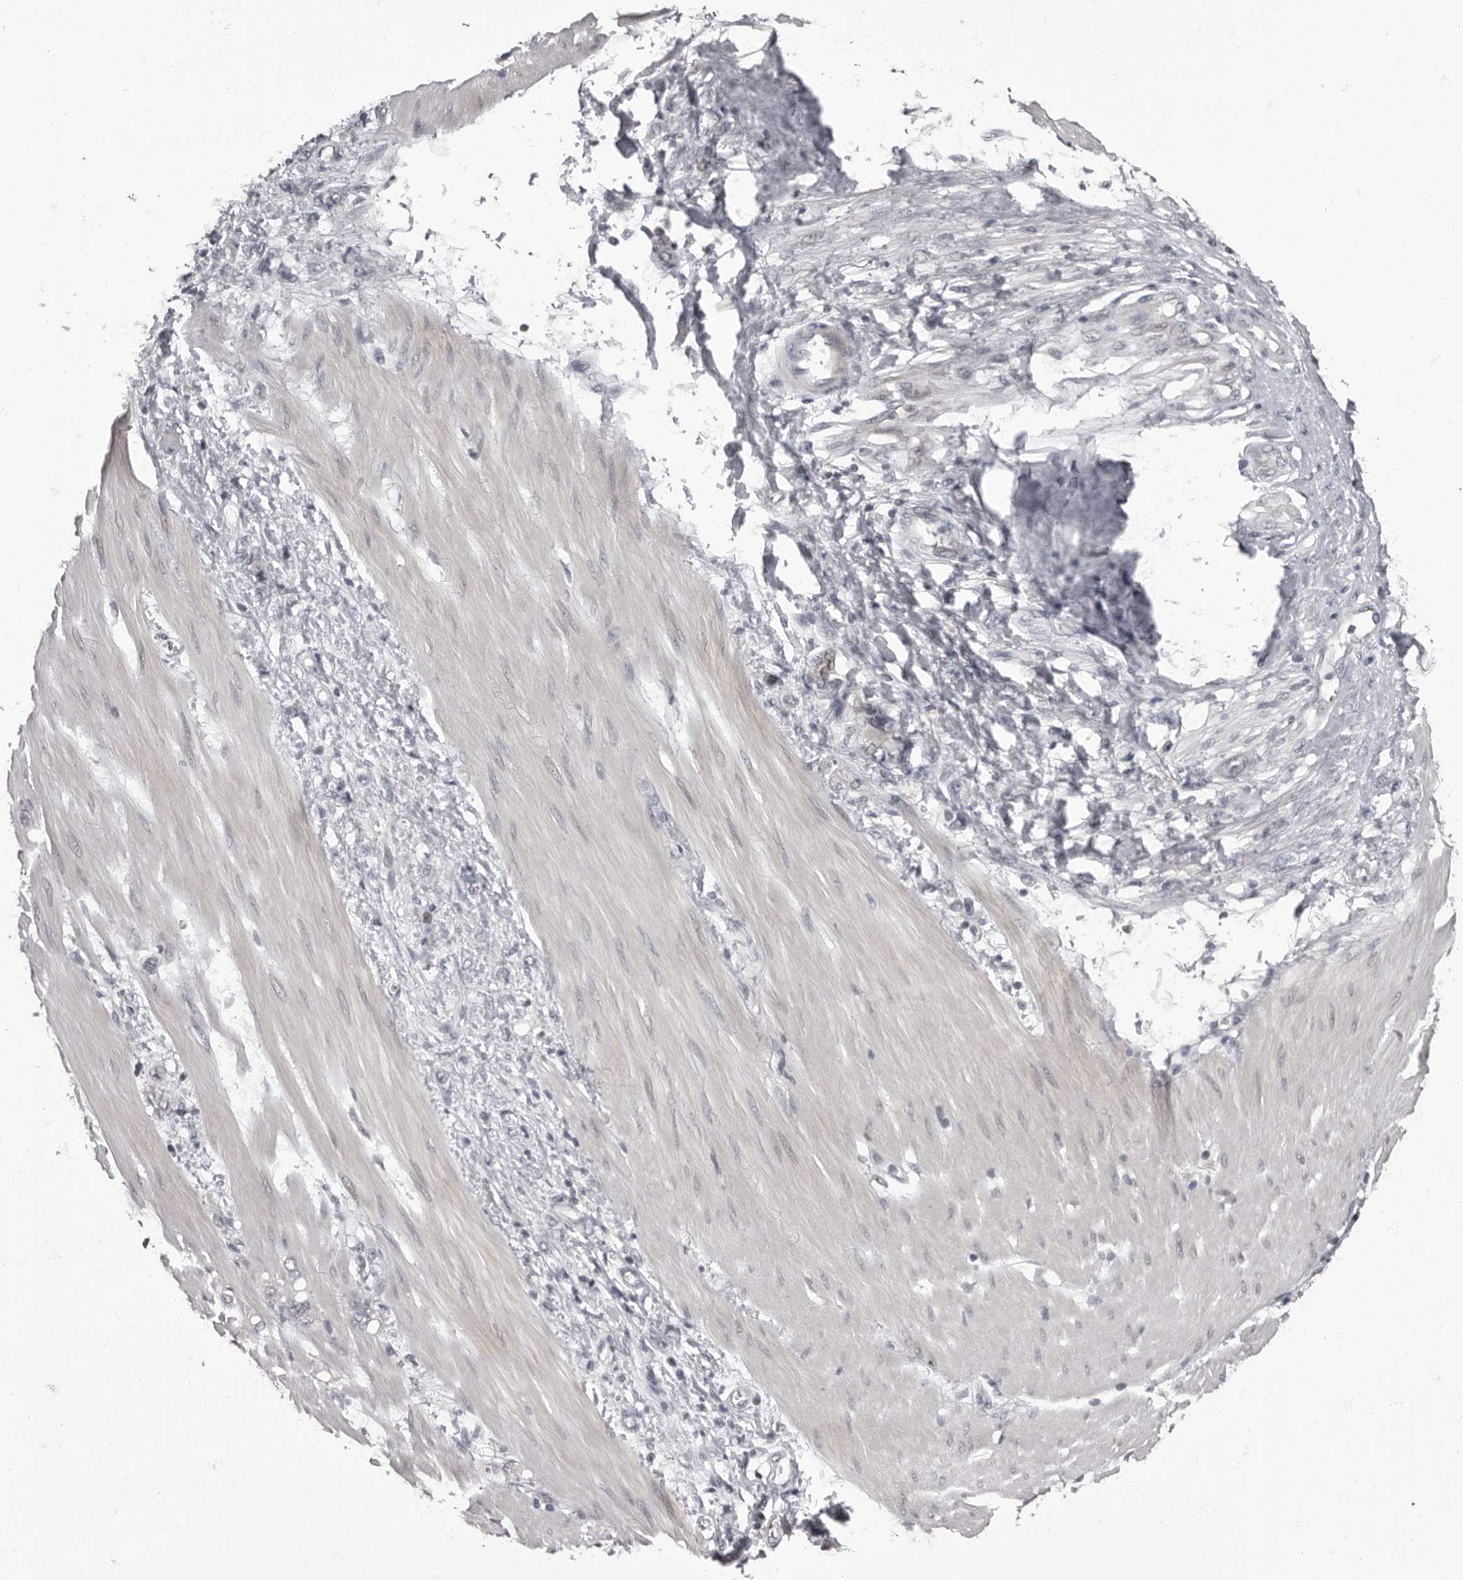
{"staining": {"intensity": "negative", "quantity": "none", "location": "none"}, "tissue": "stomach cancer", "cell_type": "Tumor cells", "image_type": "cancer", "snomed": [{"axis": "morphology", "description": "Adenocarcinoma, NOS"}, {"axis": "topography", "description": "Stomach"}], "caption": "Immunohistochemistry (IHC) image of stomach adenocarcinoma stained for a protein (brown), which displays no staining in tumor cells.", "gene": "C1orf50", "patient": {"sex": "female", "age": 76}}